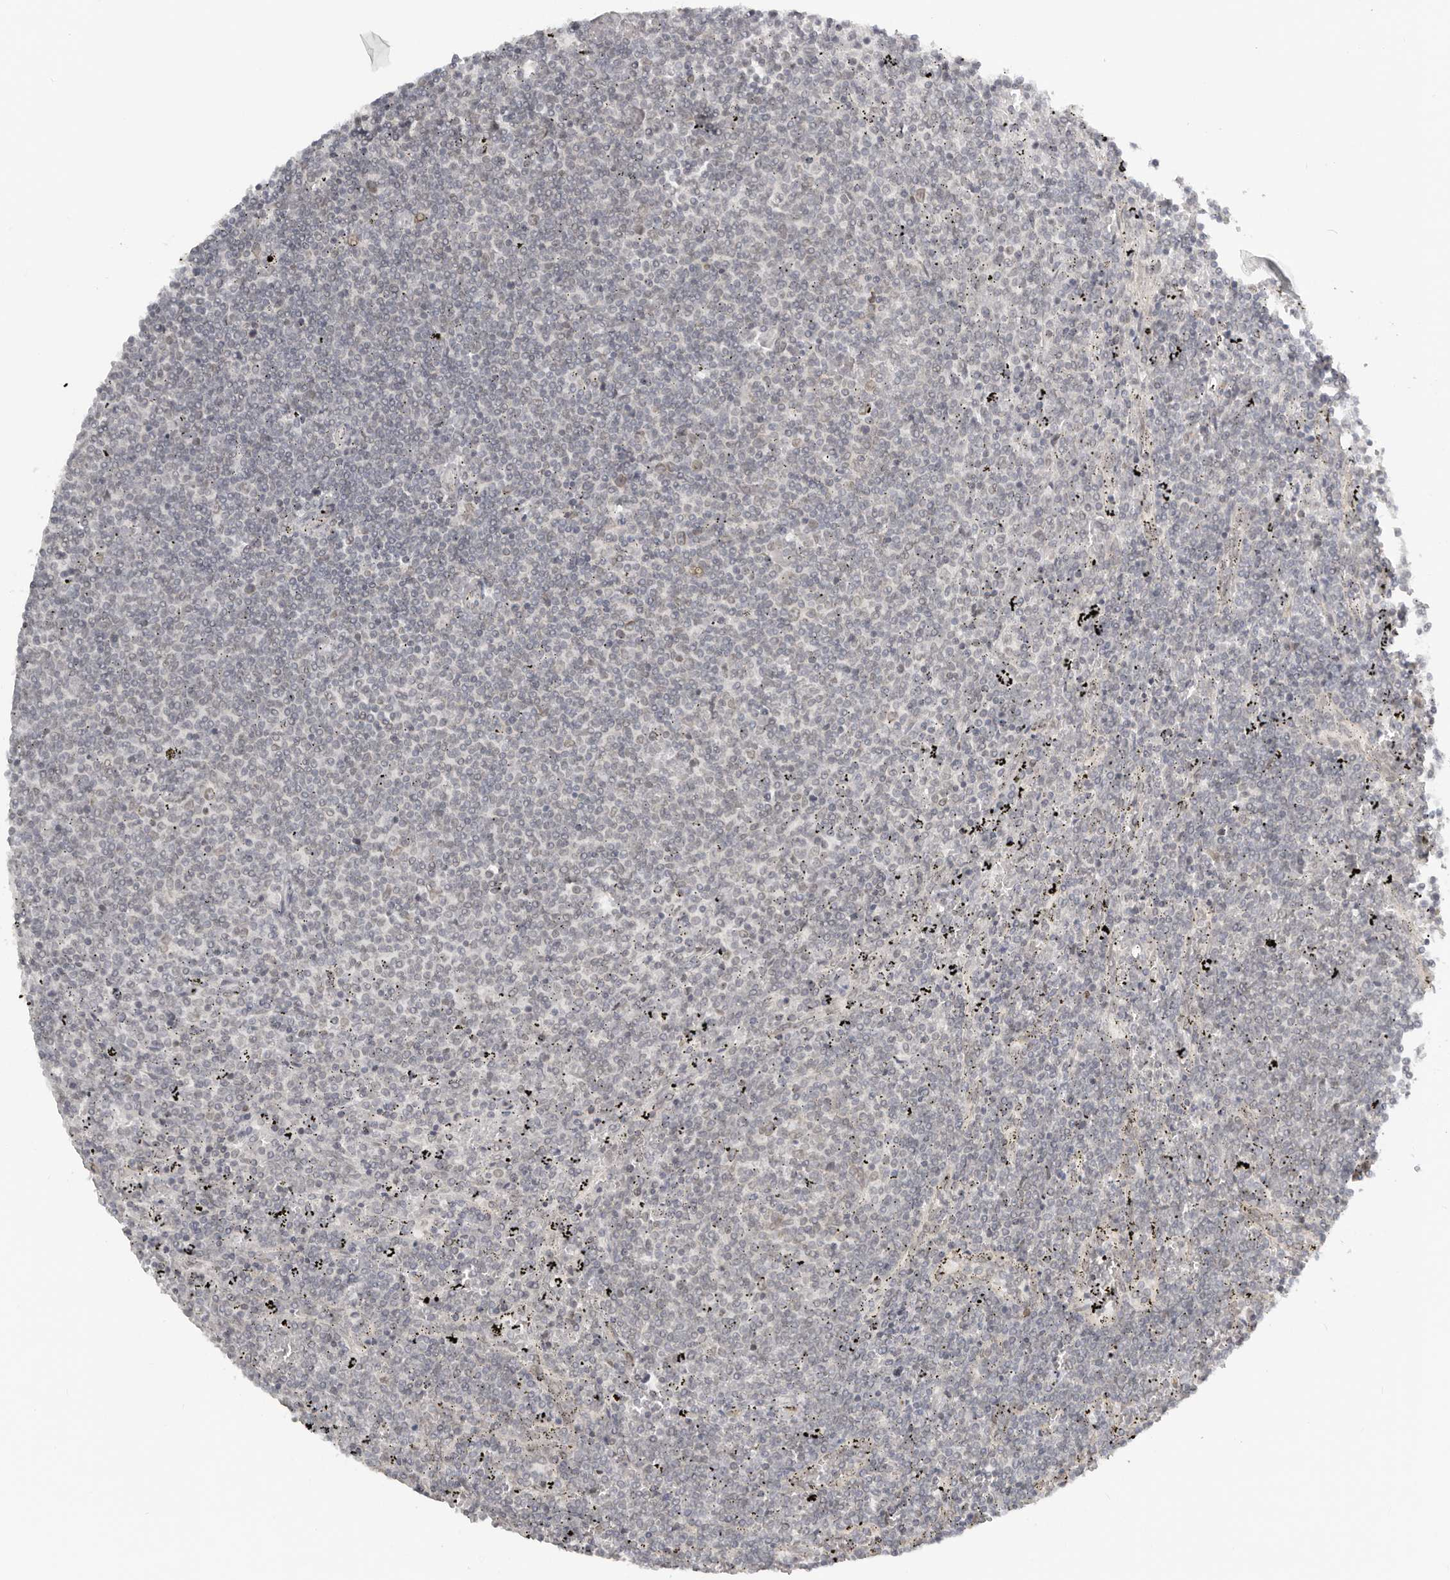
{"staining": {"intensity": "negative", "quantity": "none", "location": "none"}, "tissue": "lymphoma", "cell_type": "Tumor cells", "image_type": "cancer", "snomed": [{"axis": "morphology", "description": "Malignant lymphoma, non-Hodgkin's type, Low grade"}, {"axis": "topography", "description": "Spleen"}], "caption": "An IHC image of lymphoma is shown. There is no staining in tumor cells of lymphoma.", "gene": "NUP153", "patient": {"sex": "female", "age": 50}}